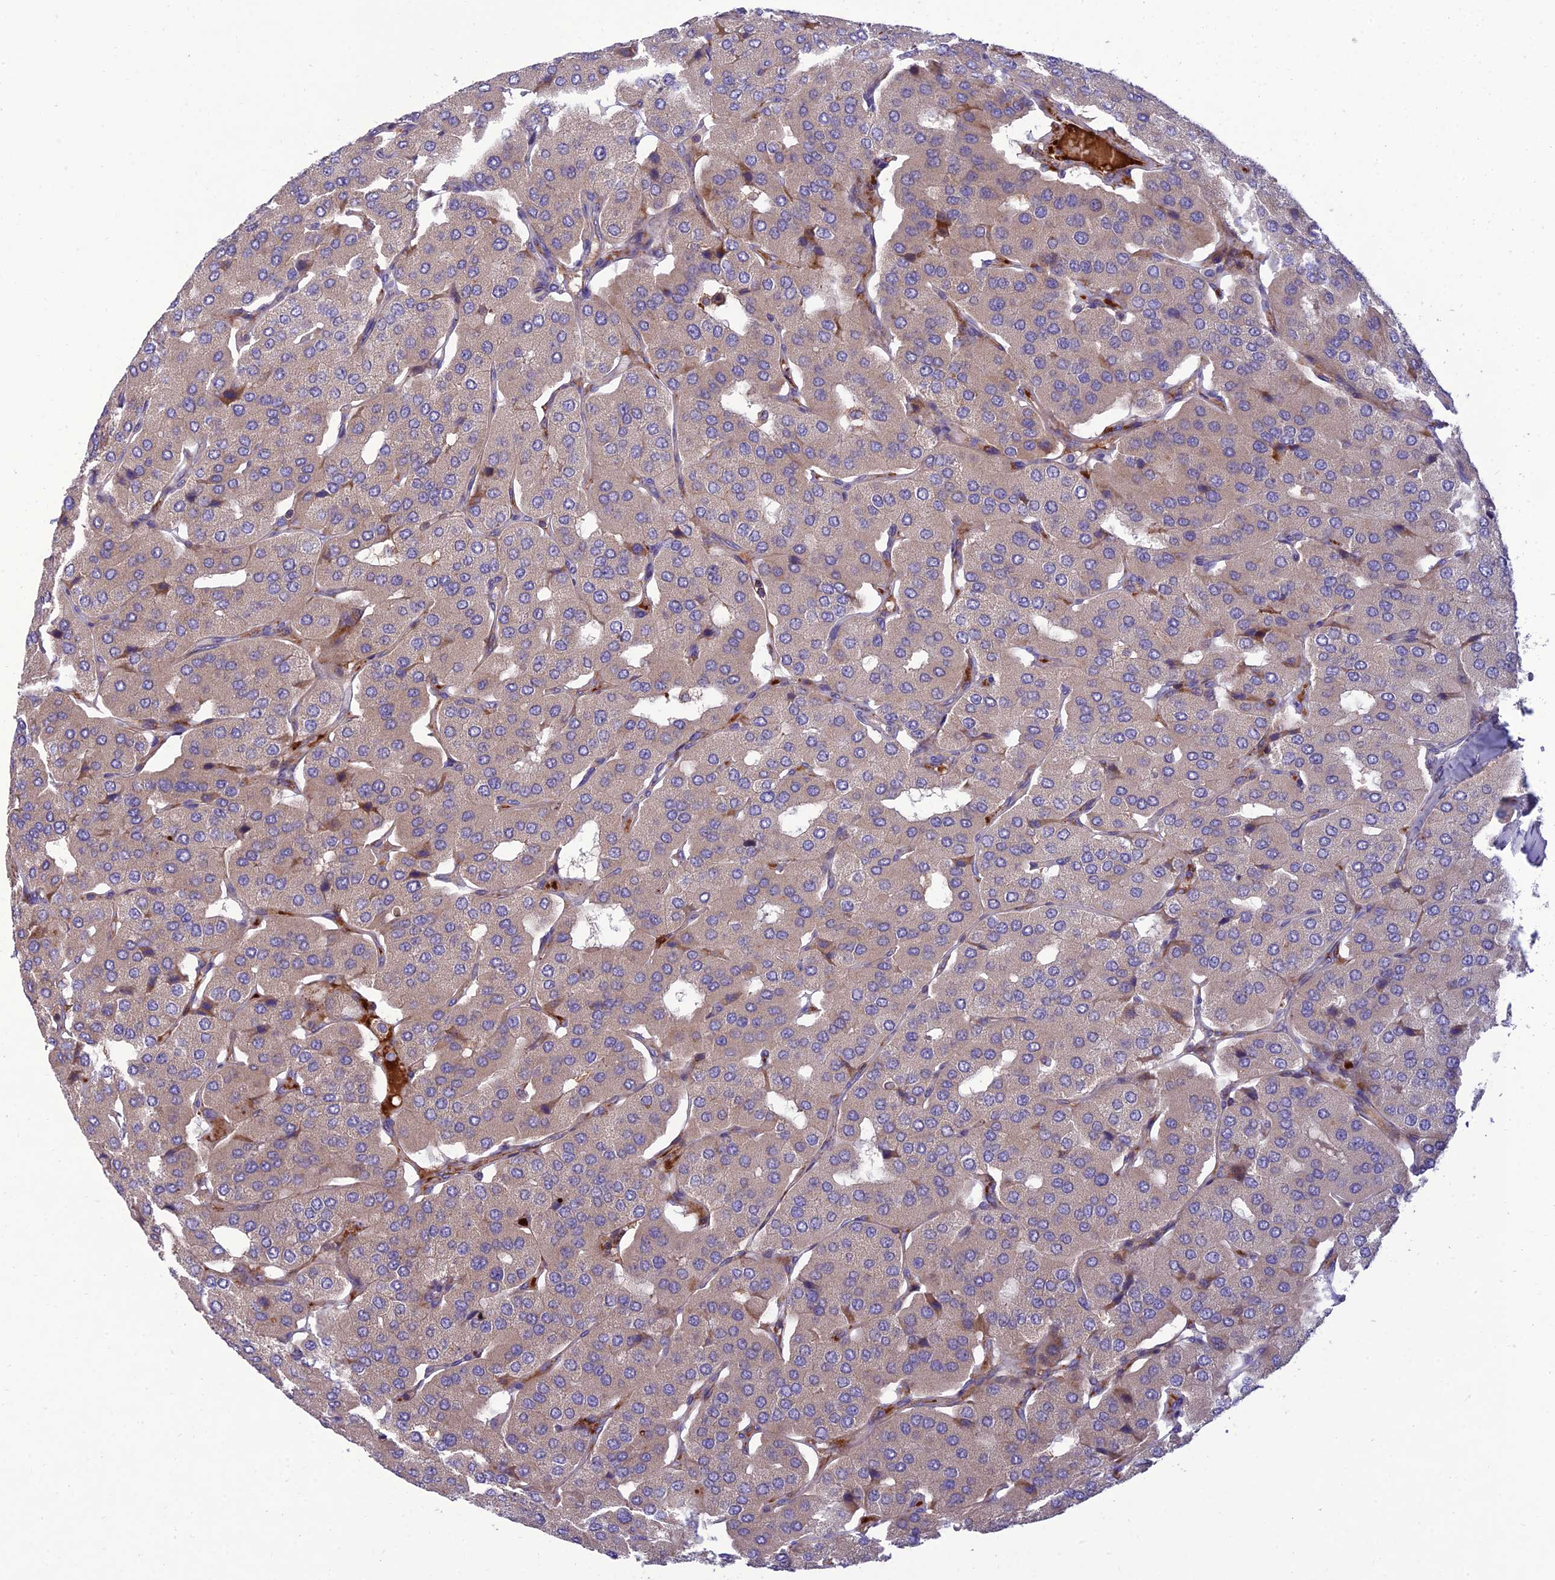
{"staining": {"intensity": "weak", "quantity": "25%-75%", "location": "cytoplasmic/membranous"}, "tissue": "parathyroid gland", "cell_type": "Glandular cells", "image_type": "normal", "snomed": [{"axis": "morphology", "description": "Normal tissue, NOS"}, {"axis": "morphology", "description": "Adenoma, NOS"}, {"axis": "topography", "description": "Parathyroid gland"}], "caption": "Normal parathyroid gland displays weak cytoplasmic/membranous staining in approximately 25%-75% of glandular cells The protein of interest is stained brown, and the nuclei are stained in blue (DAB (3,3'-diaminobenzidine) IHC with brightfield microscopy, high magnification)..", "gene": "IRAK3", "patient": {"sex": "female", "age": 86}}